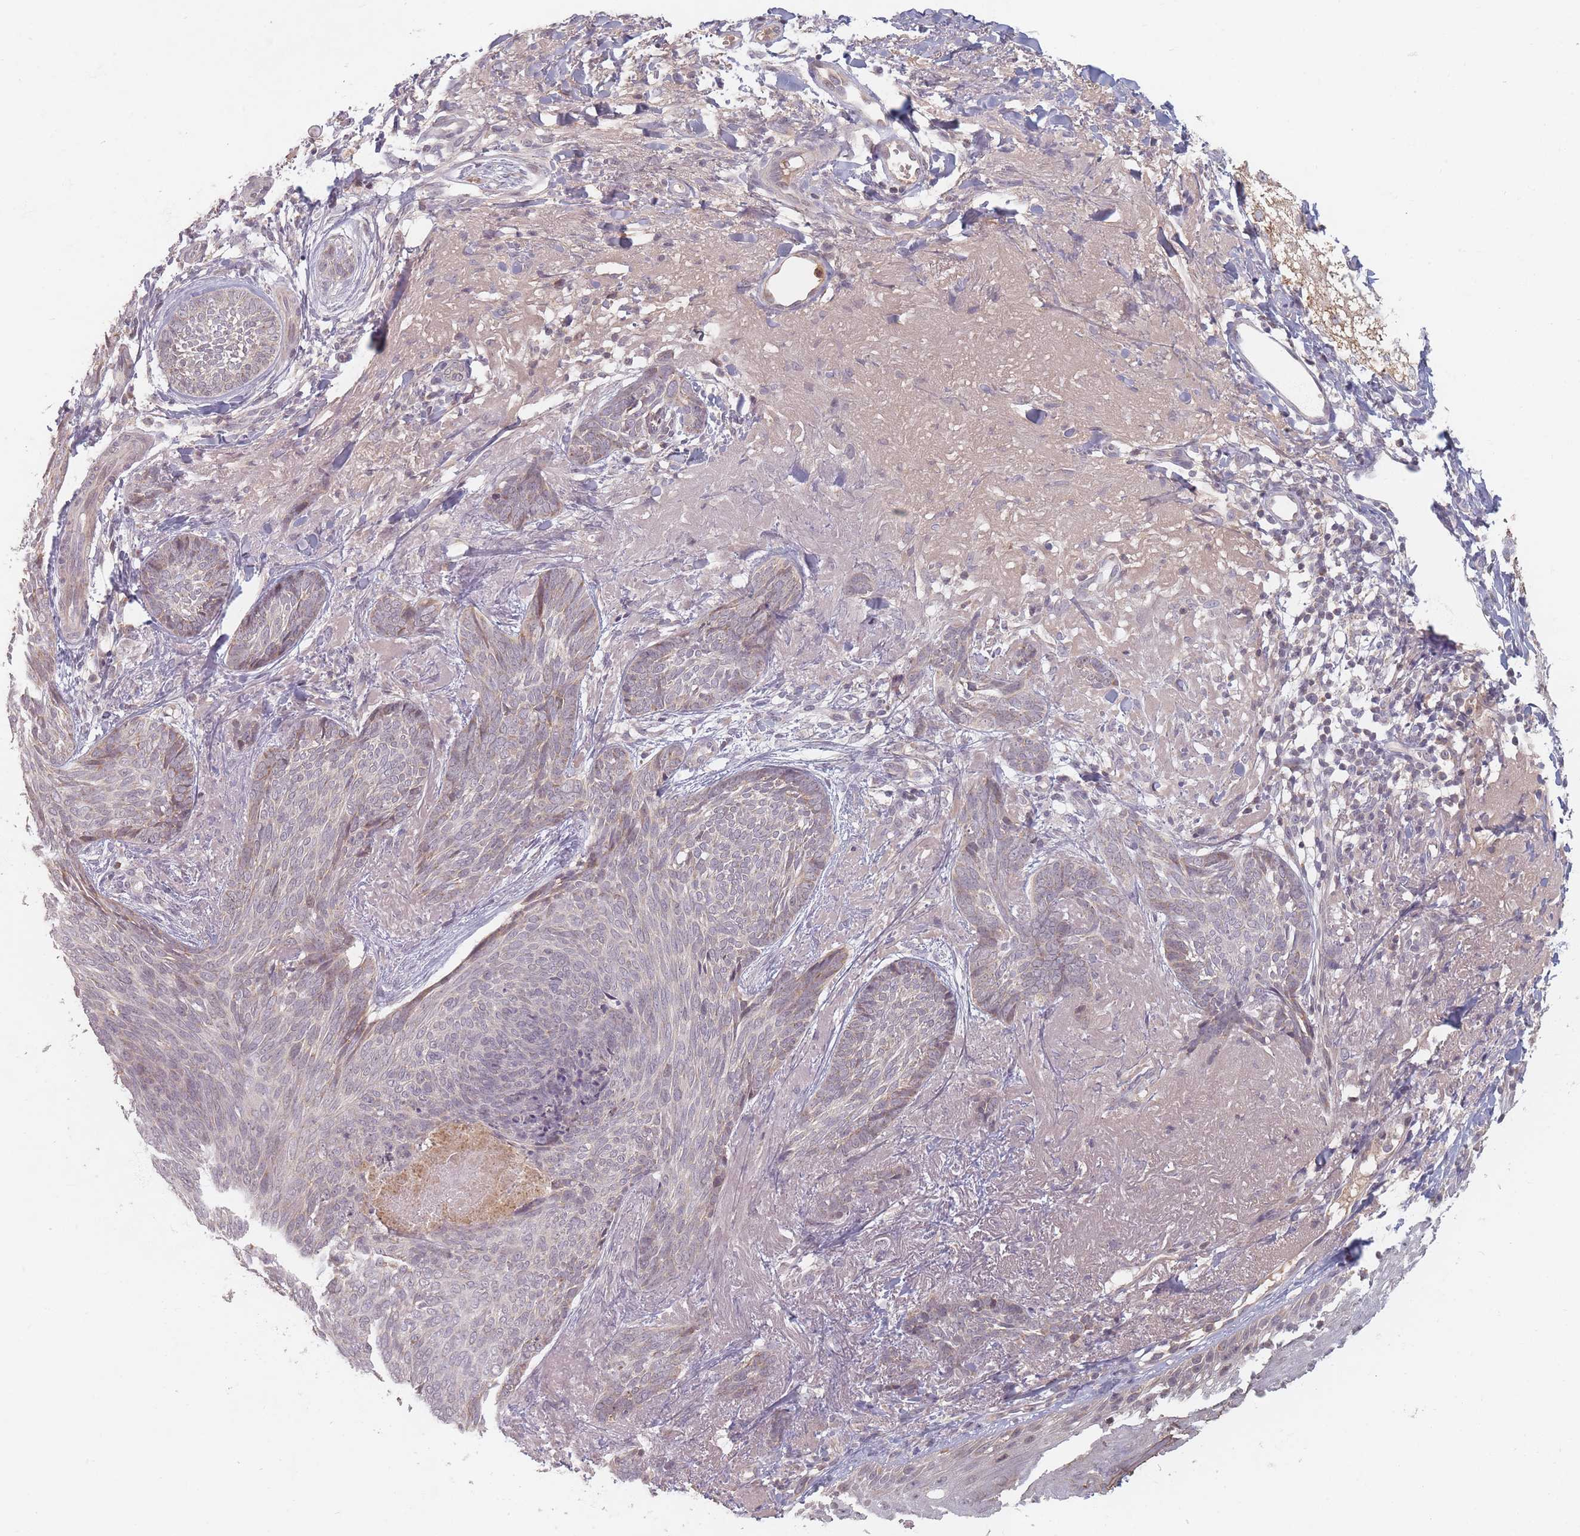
{"staining": {"intensity": "negative", "quantity": "none", "location": "none"}, "tissue": "skin cancer", "cell_type": "Tumor cells", "image_type": "cancer", "snomed": [{"axis": "morphology", "description": "Basal cell carcinoma"}, {"axis": "topography", "description": "Skin"}], "caption": "Image shows no significant protein positivity in tumor cells of skin cancer (basal cell carcinoma). (DAB (3,3'-diaminobenzidine) IHC with hematoxylin counter stain).", "gene": "OR2M4", "patient": {"sex": "female", "age": 86}}